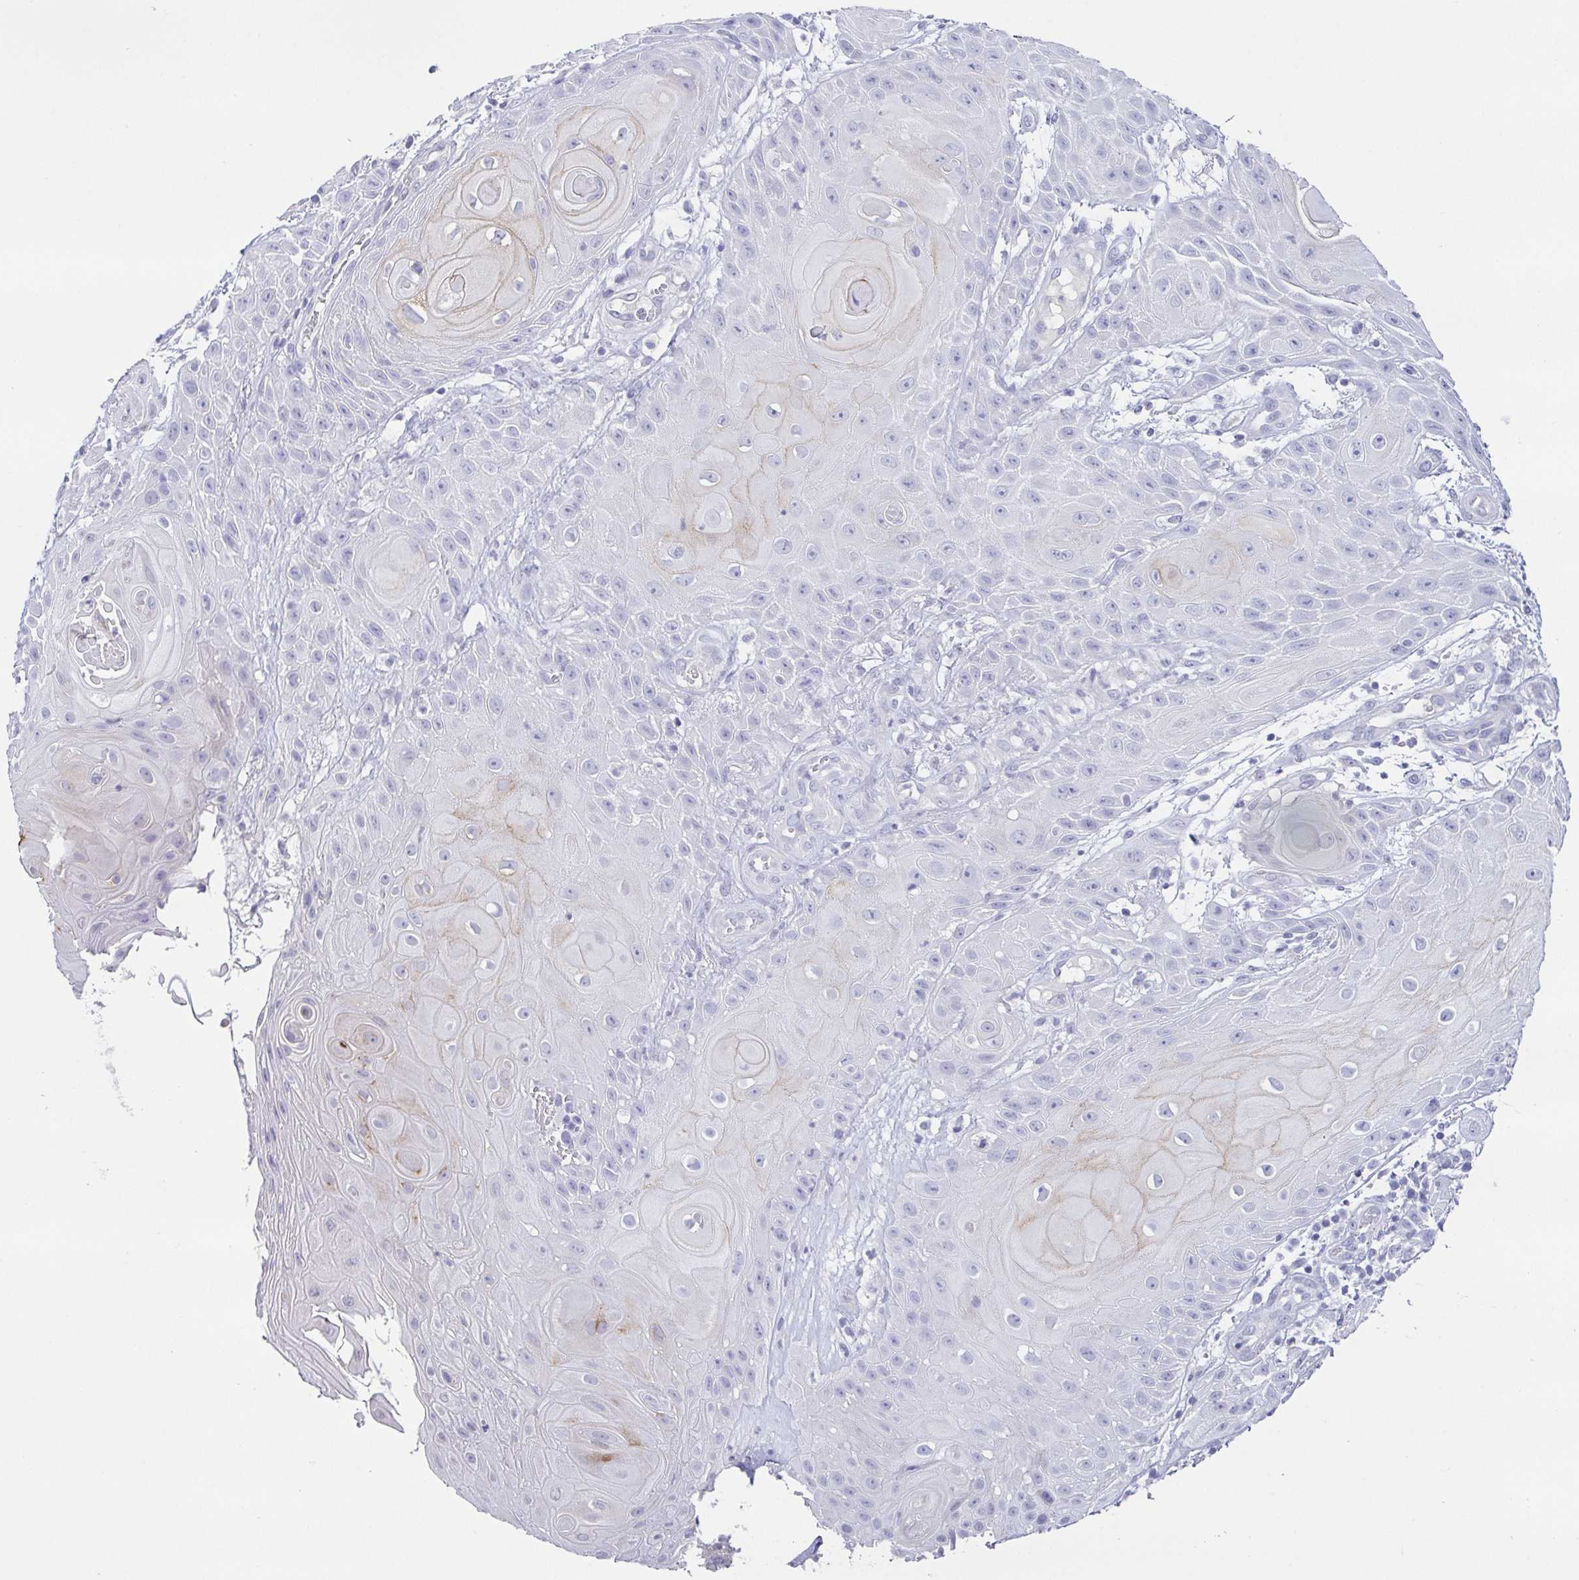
{"staining": {"intensity": "negative", "quantity": "none", "location": "none"}, "tissue": "skin cancer", "cell_type": "Tumor cells", "image_type": "cancer", "snomed": [{"axis": "morphology", "description": "Squamous cell carcinoma, NOS"}, {"axis": "topography", "description": "Skin"}], "caption": "Skin squamous cell carcinoma was stained to show a protein in brown. There is no significant expression in tumor cells.", "gene": "HAPLN2", "patient": {"sex": "male", "age": 62}}